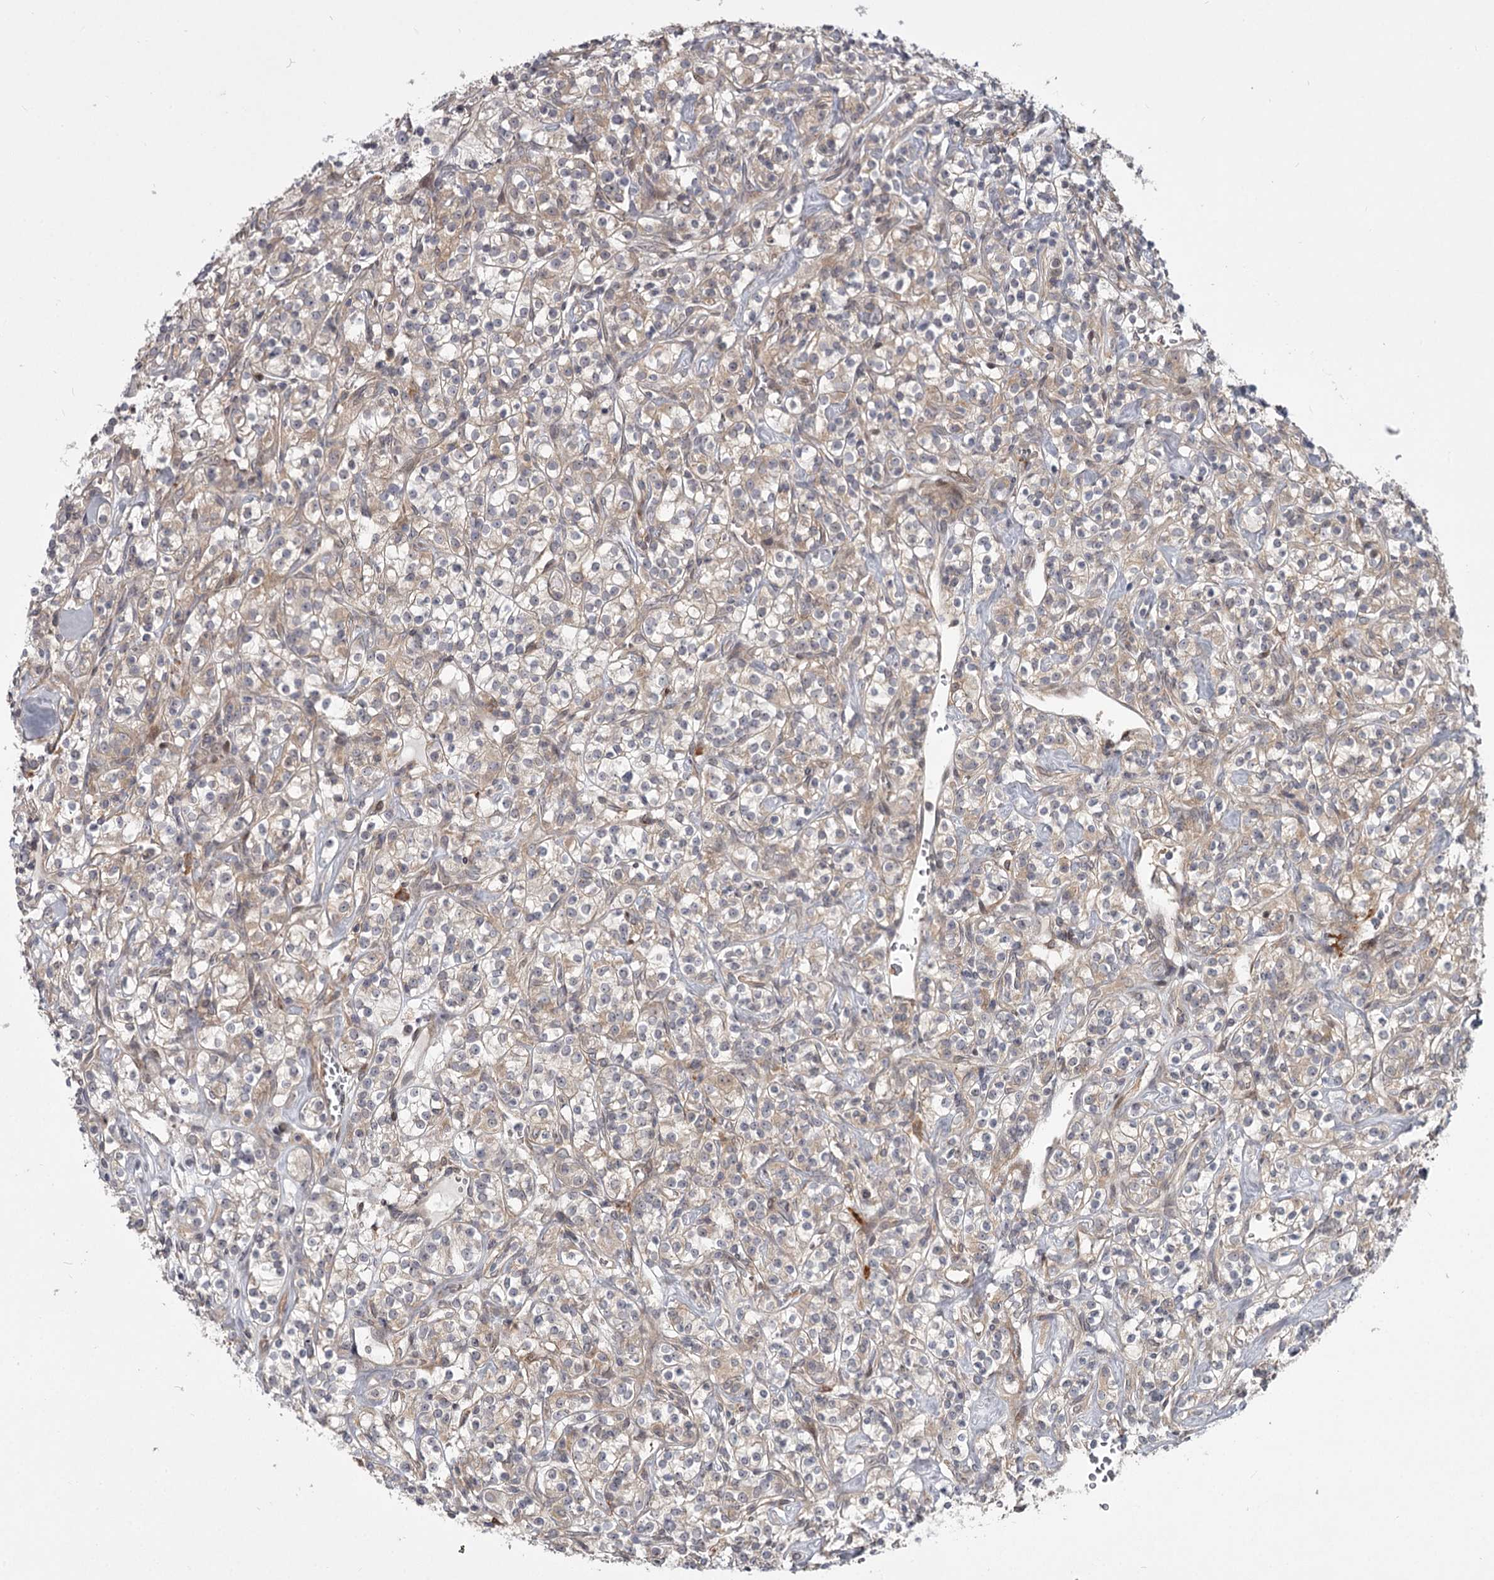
{"staining": {"intensity": "weak", "quantity": "<25%", "location": "cytoplasmic/membranous"}, "tissue": "renal cancer", "cell_type": "Tumor cells", "image_type": "cancer", "snomed": [{"axis": "morphology", "description": "Adenocarcinoma, NOS"}, {"axis": "topography", "description": "Kidney"}], "caption": "IHC image of adenocarcinoma (renal) stained for a protein (brown), which demonstrates no staining in tumor cells.", "gene": "CCNG2", "patient": {"sex": "male", "age": 77}}